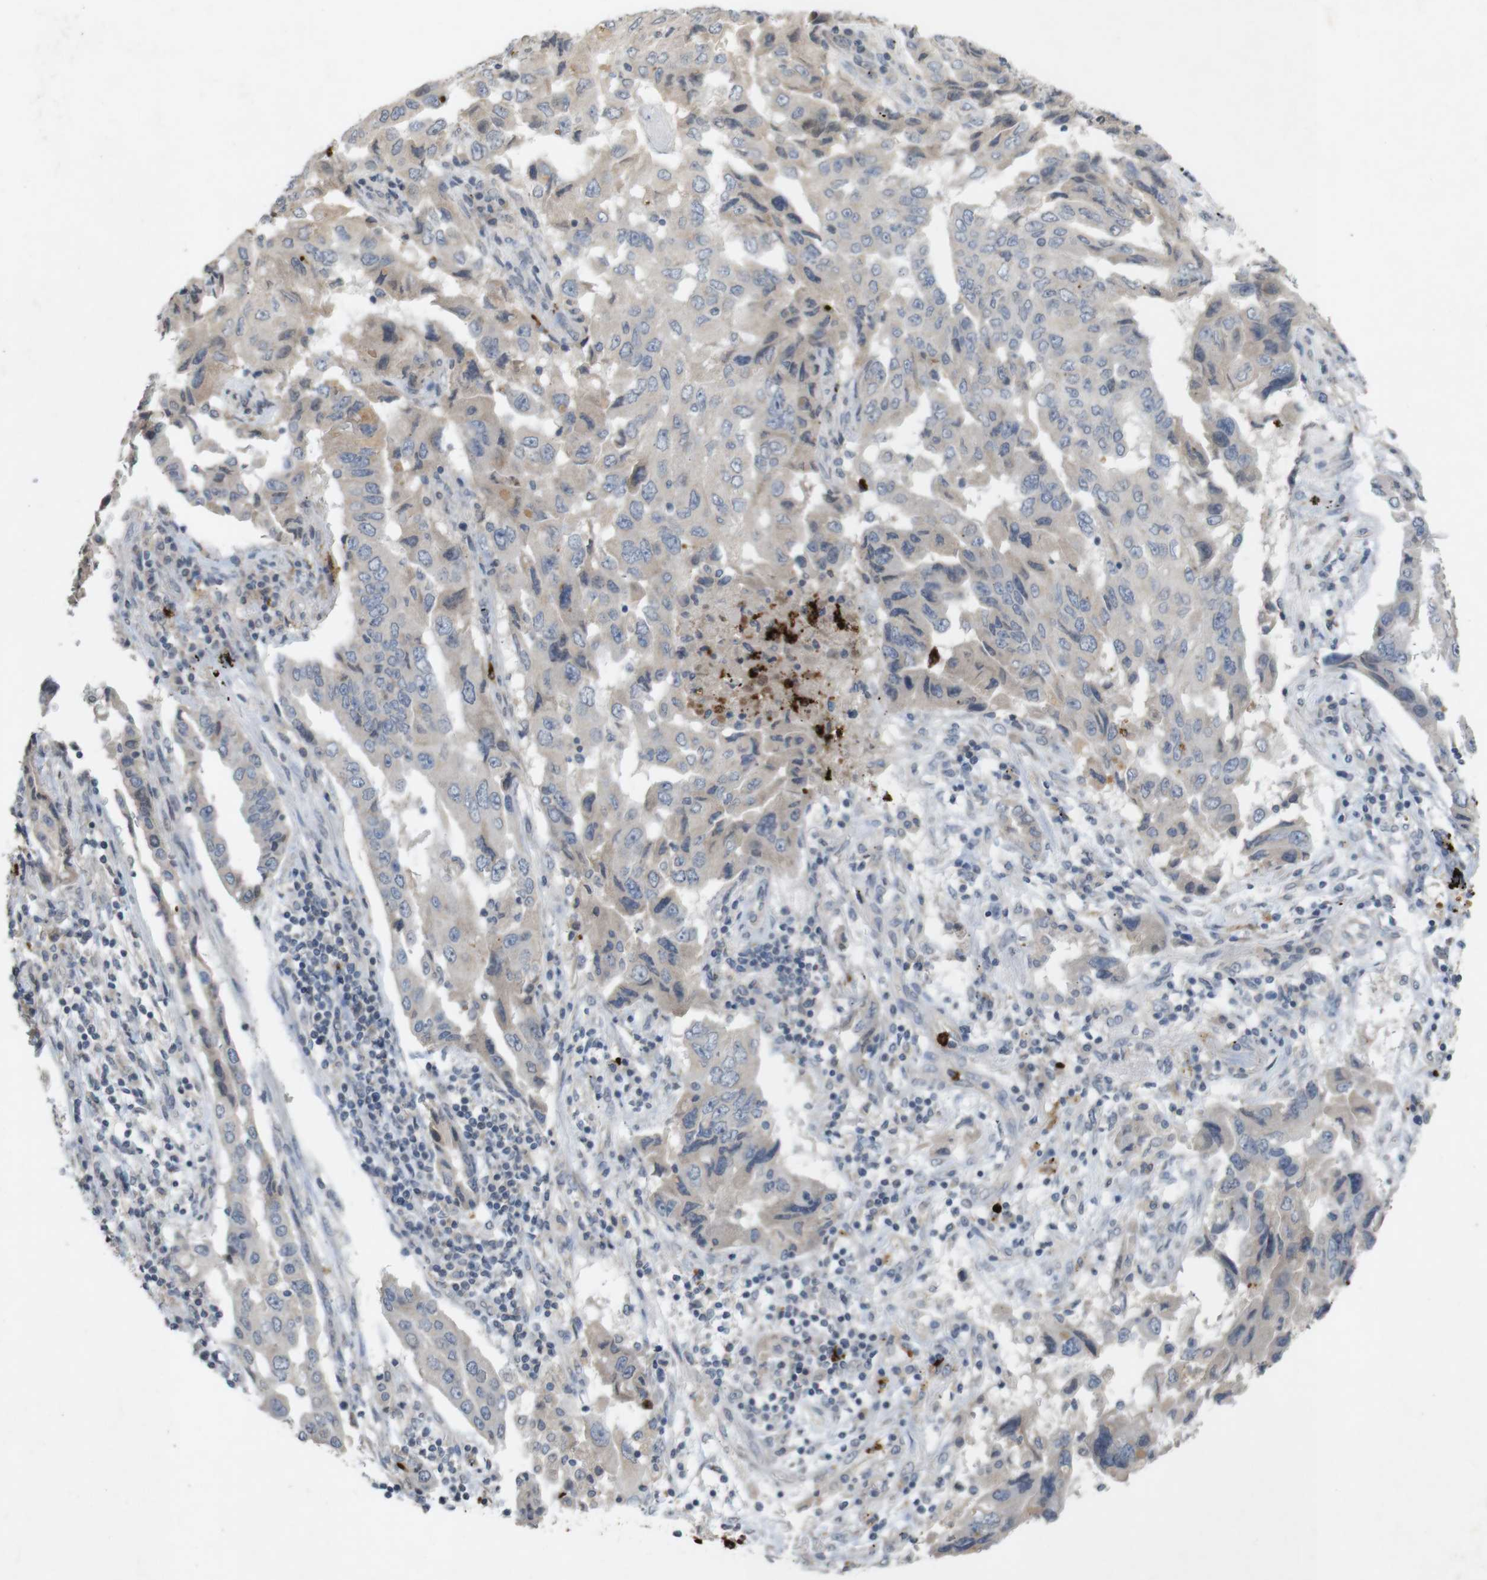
{"staining": {"intensity": "negative", "quantity": "none", "location": "none"}, "tissue": "lung cancer", "cell_type": "Tumor cells", "image_type": "cancer", "snomed": [{"axis": "morphology", "description": "Adenocarcinoma, NOS"}, {"axis": "topography", "description": "Lung"}], "caption": "Lung cancer stained for a protein using immunohistochemistry (IHC) reveals no staining tumor cells.", "gene": "TSPAN14", "patient": {"sex": "female", "age": 65}}